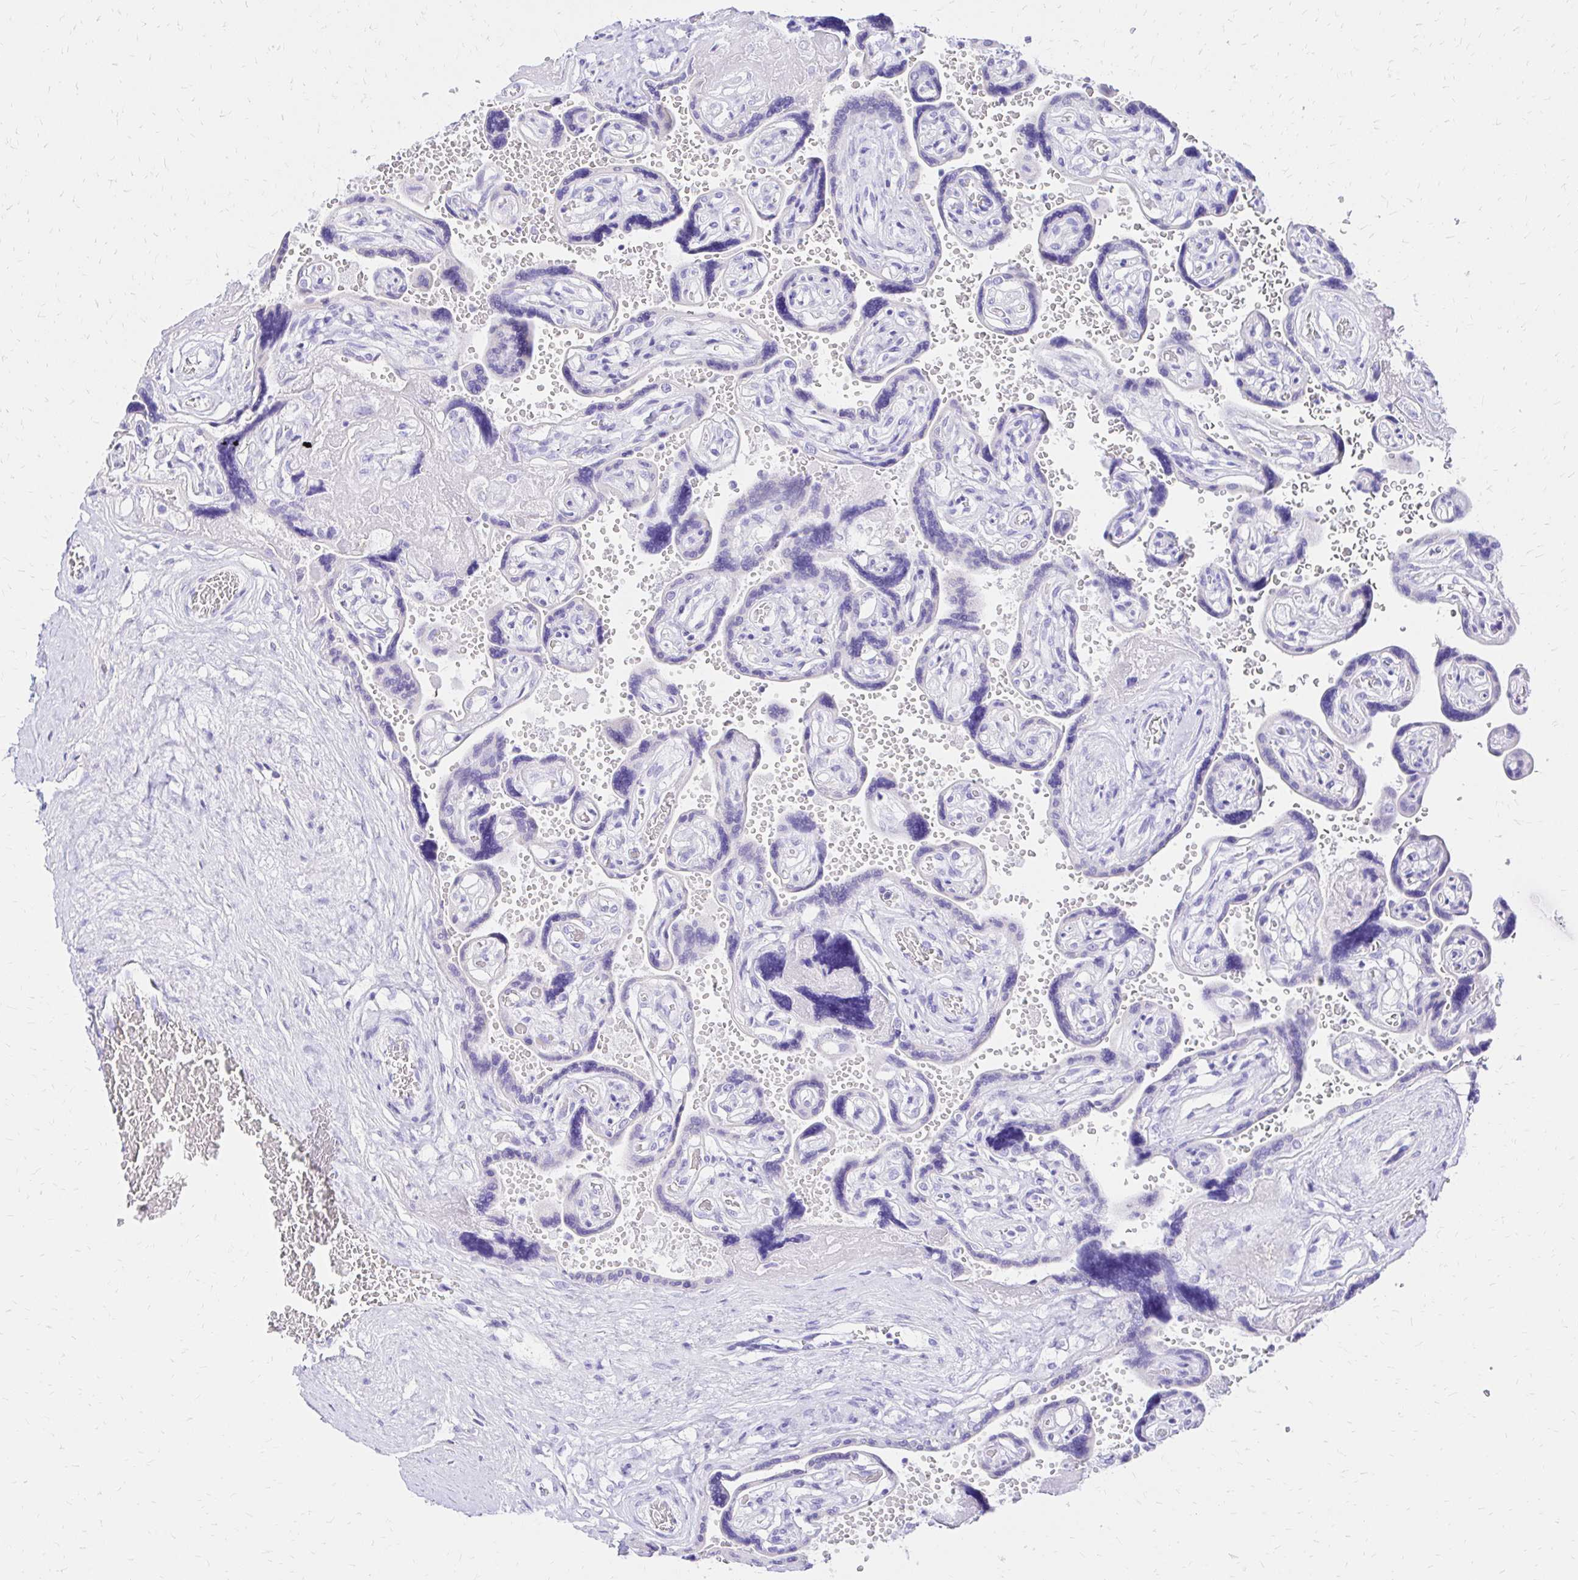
{"staining": {"intensity": "negative", "quantity": "none", "location": "none"}, "tissue": "placenta", "cell_type": "Decidual cells", "image_type": "normal", "snomed": [{"axis": "morphology", "description": "Normal tissue, NOS"}, {"axis": "topography", "description": "Placenta"}], "caption": "DAB (3,3'-diaminobenzidine) immunohistochemical staining of unremarkable placenta displays no significant positivity in decidual cells.", "gene": "S100G", "patient": {"sex": "female", "age": 32}}